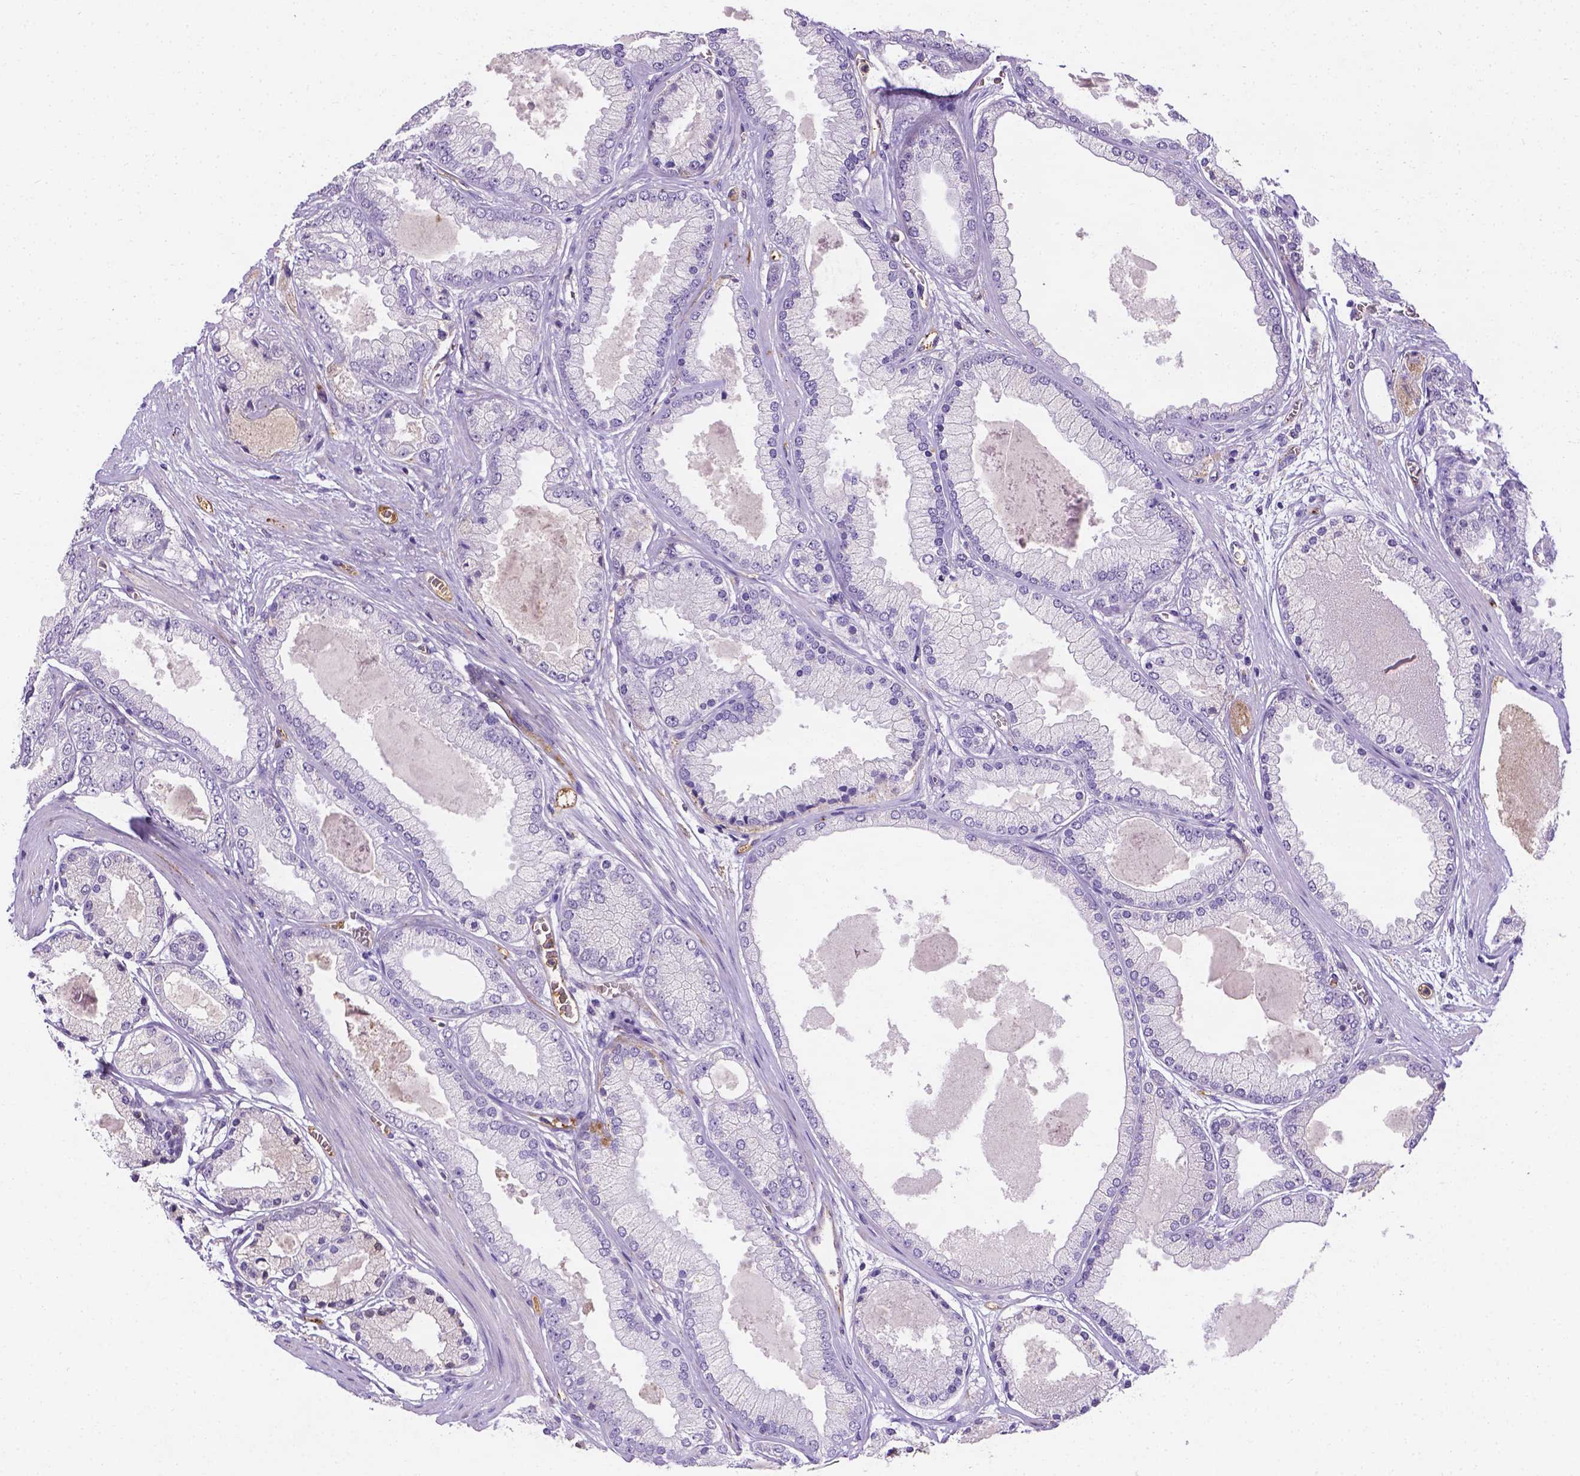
{"staining": {"intensity": "negative", "quantity": "none", "location": "none"}, "tissue": "prostate cancer", "cell_type": "Tumor cells", "image_type": "cancer", "snomed": [{"axis": "morphology", "description": "Adenocarcinoma, High grade"}, {"axis": "topography", "description": "Prostate"}], "caption": "High power microscopy photomicrograph of an immunohistochemistry (IHC) micrograph of prostate adenocarcinoma (high-grade), revealing no significant staining in tumor cells.", "gene": "APOE", "patient": {"sex": "male", "age": 67}}